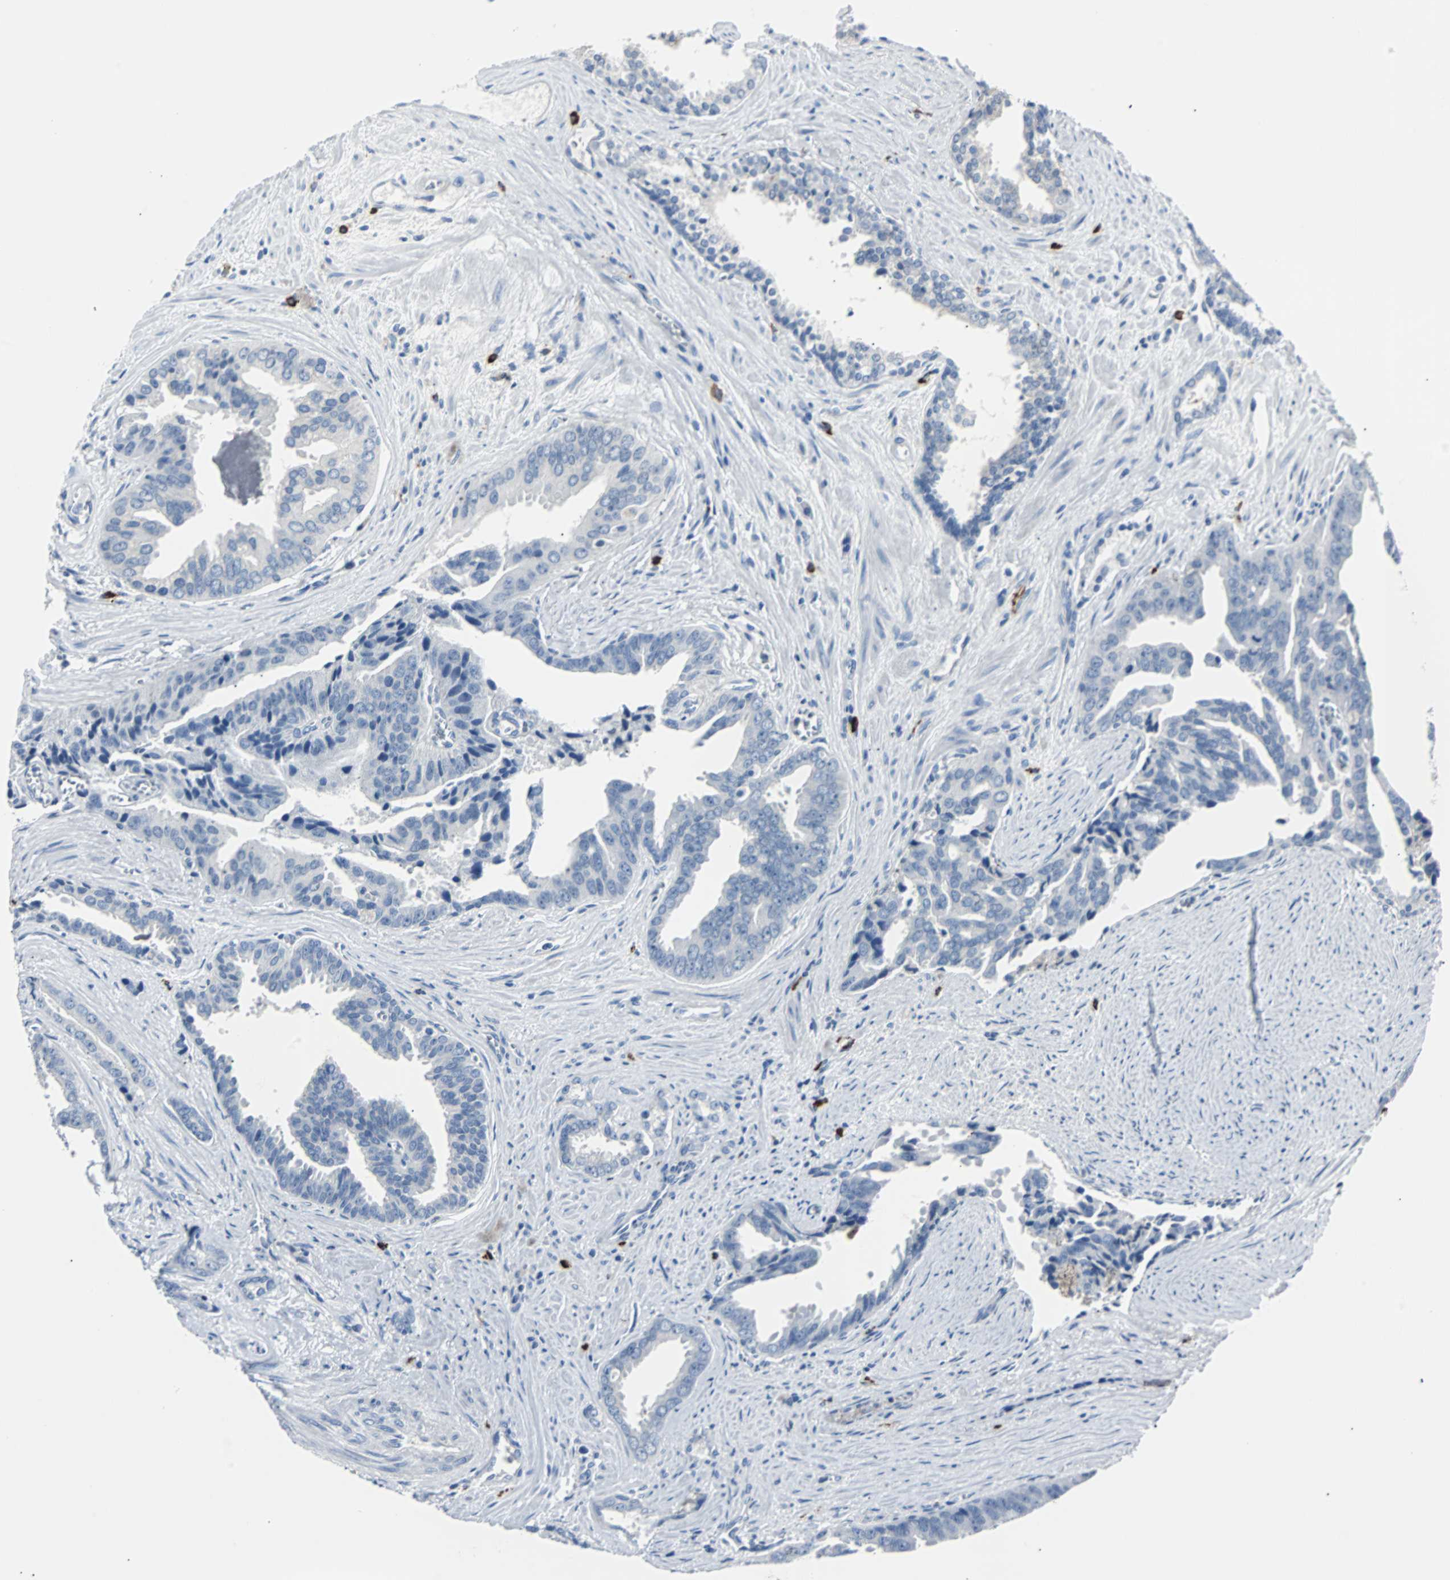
{"staining": {"intensity": "negative", "quantity": "none", "location": "none"}, "tissue": "prostate cancer", "cell_type": "Tumor cells", "image_type": "cancer", "snomed": [{"axis": "morphology", "description": "Adenocarcinoma, High grade"}, {"axis": "topography", "description": "Prostate"}], "caption": "Immunohistochemistry (IHC) histopathology image of neoplastic tissue: prostate cancer stained with DAB (3,3'-diaminobenzidine) shows no significant protein staining in tumor cells.", "gene": "RASA1", "patient": {"sex": "male", "age": 67}}